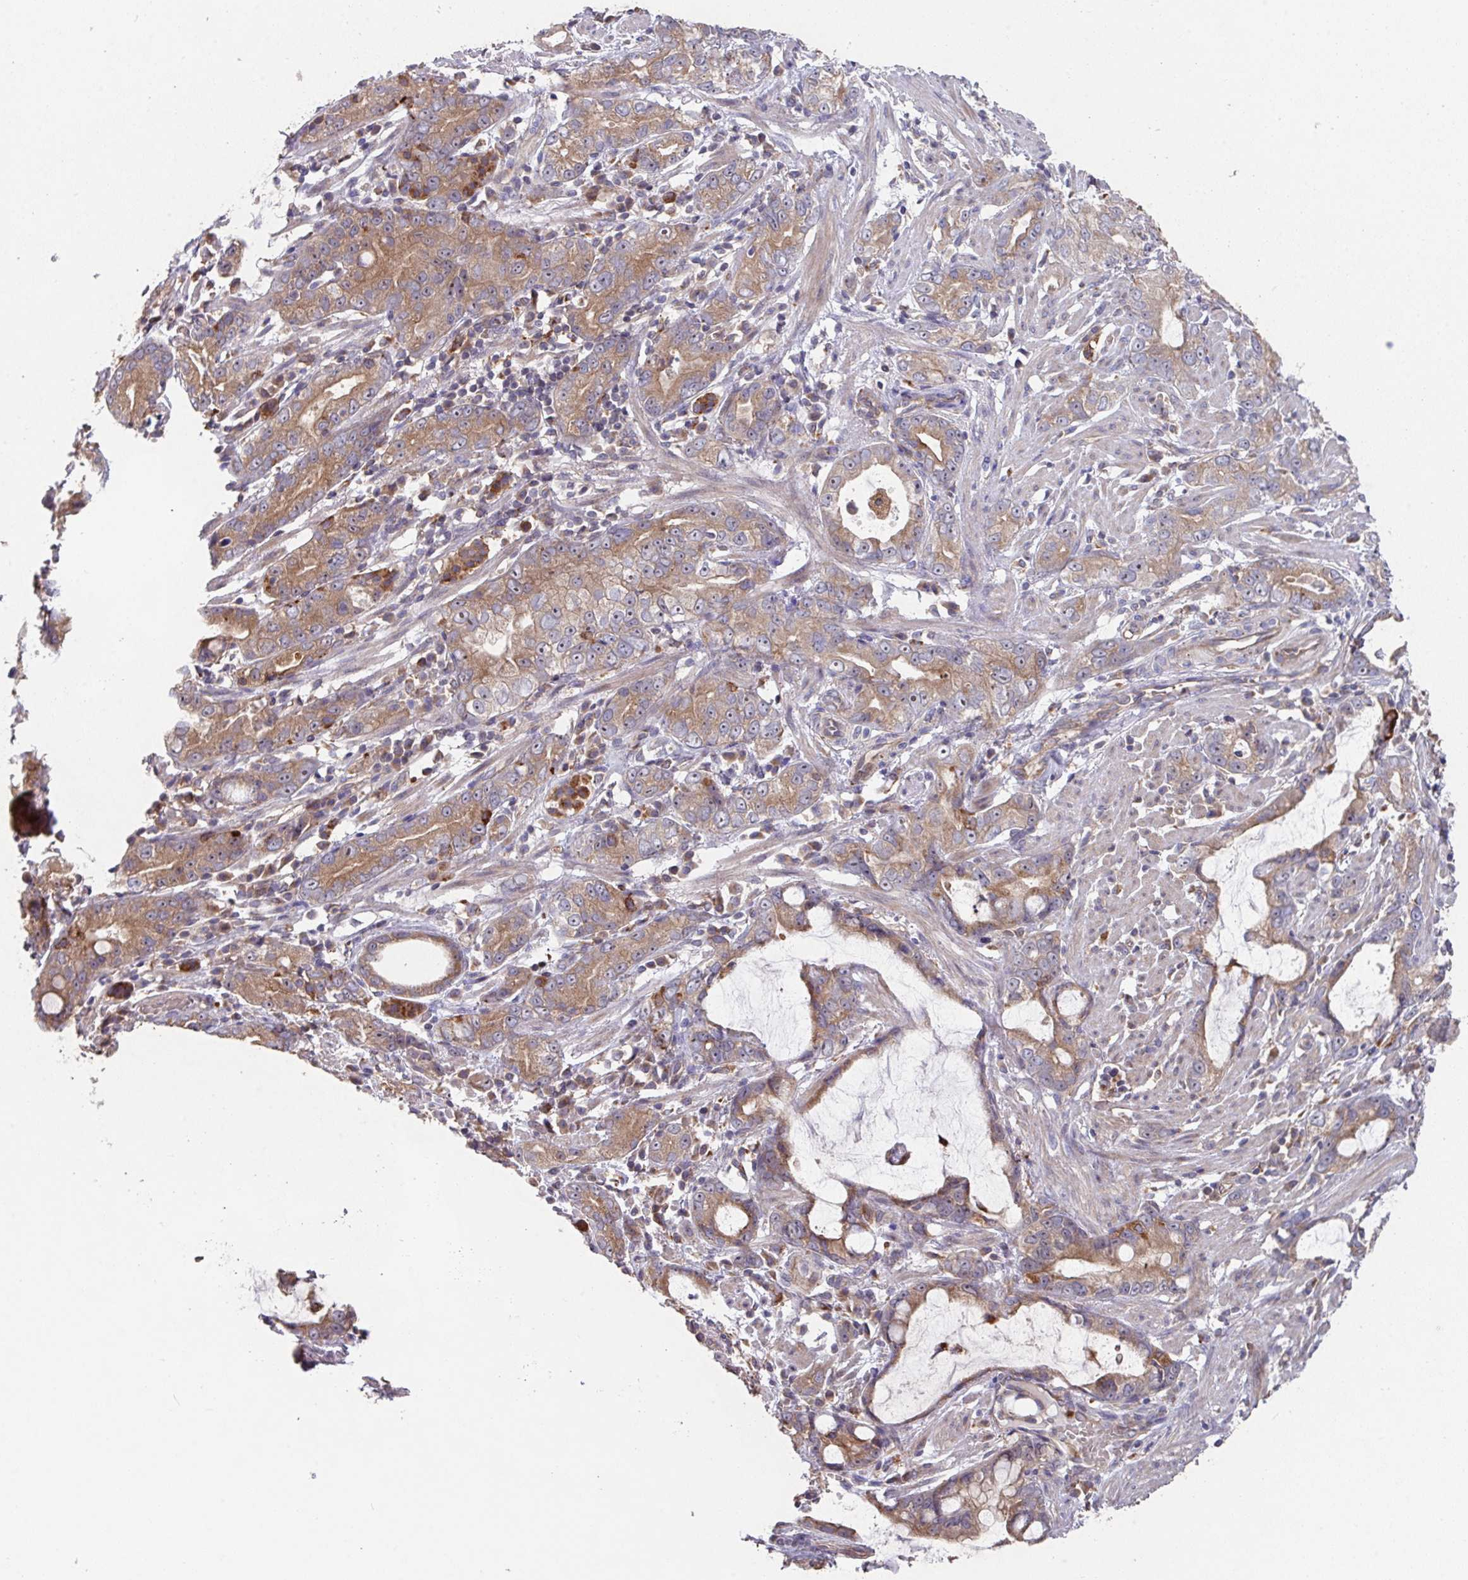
{"staining": {"intensity": "moderate", "quantity": ">75%", "location": "cytoplasmic/membranous"}, "tissue": "stomach cancer", "cell_type": "Tumor cells", "image_type": "cancer", "snomed": [{"axis": "morphology", "description": "Adenocarcinoma, NOS"}, {"axis": "topography", "description": "Stomach"}], "caption": "Stomach adenocarcinoma stained with IHC demonstrates moderate cytoplasmic/membranous expression in approximately >75% of tumor cells.", "gene": "TRIM14", "patient": {"sex": "male", "age": 55}}